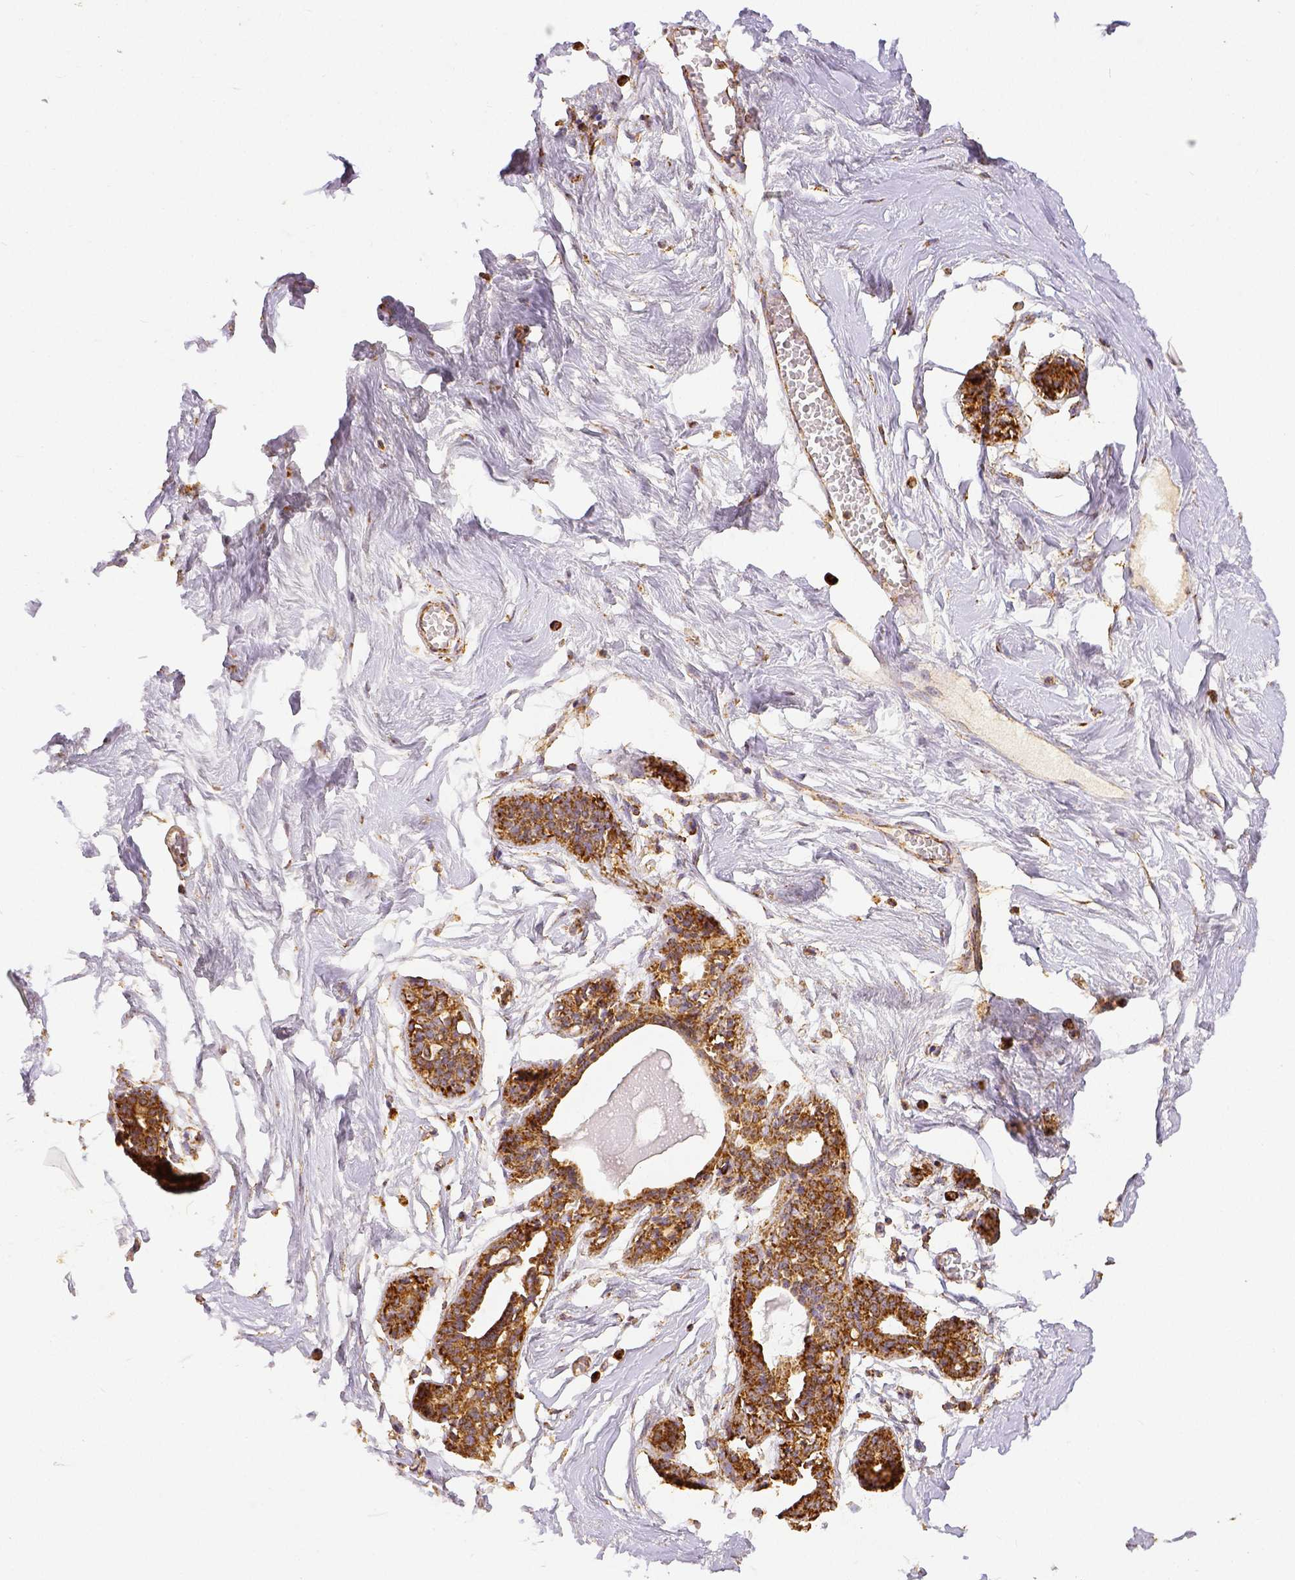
{"staining": {"intensity": "weak", "quantity": ">75%", "location": "cytoplasmic/membranous"}, "tissue": "breast", "cell_type": "Adipocytes", "image_type": "normal", "snomed": [{"axis": "morphology", "description": "Normal tissue, NOS"}, {"axis": "topography", "description": "Breast"}], "caption": "Immunohistochemistry of normal breast shows low levels of weak cytoplasmic/membranous expression in about >75% of adipocytes.", "gene": "SDHB", "patient": {"sex": "female", "age": 45}}